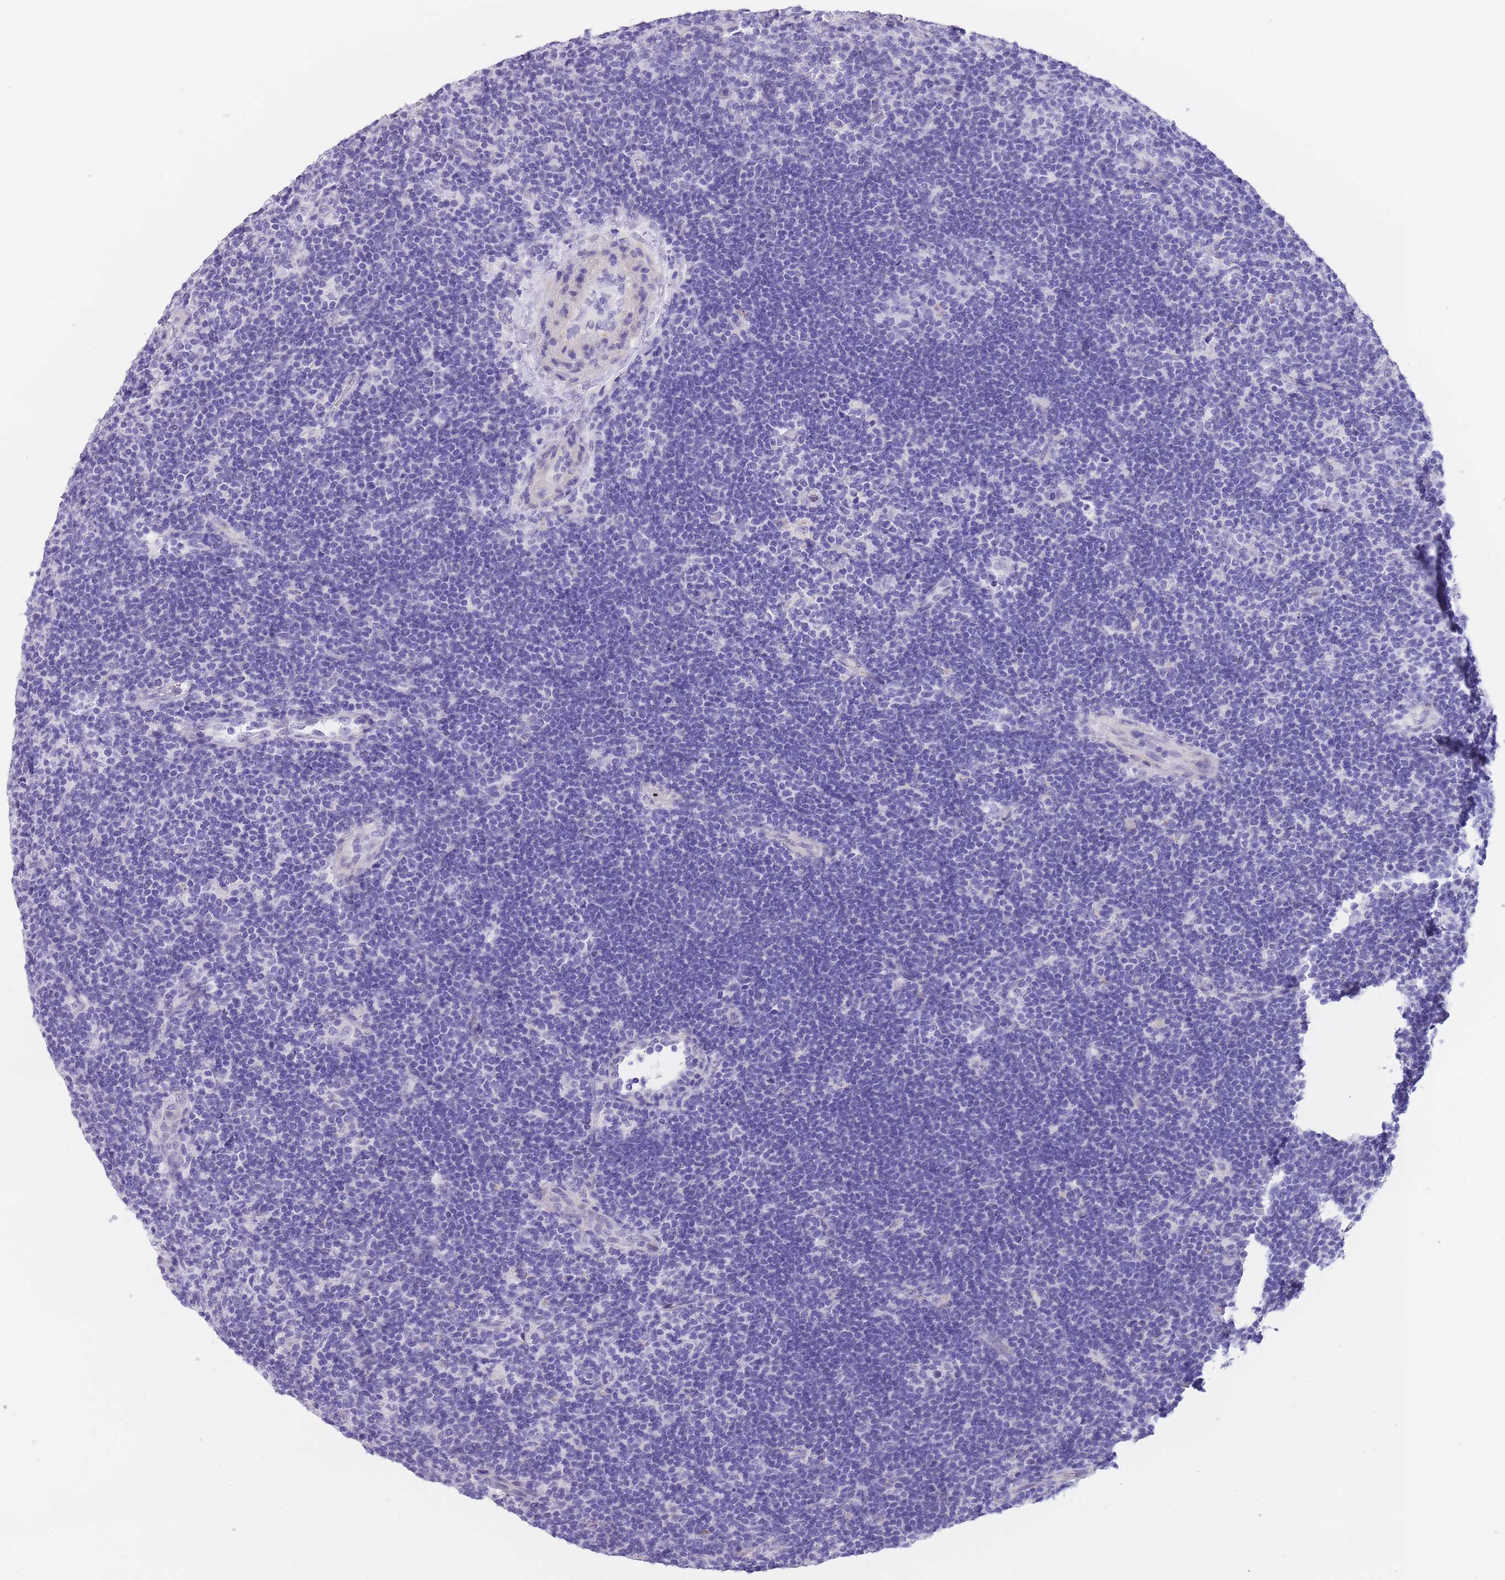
{"staining": {"intensity": "negative", "quantity": "none", "location": "none"}, "tissue": "lymphoma", "cell_type": "Tumor cells", "image_type": "cancer", "snomed": [{"axis": "morphology", "description": "Hodgkin's disease, NOS"}, {"axis": "topography", "description": "Lymph node"}], "caption": "High magnification brightfield microscopy of lymphoma stained with DAB (3,3'-diaminobenzidine) (brown) and counterstained with hematoxylin (blue): tumor cells show no significant expression.", "gene": "RAI2", "patient": {"sex": "female", "age": 57}}